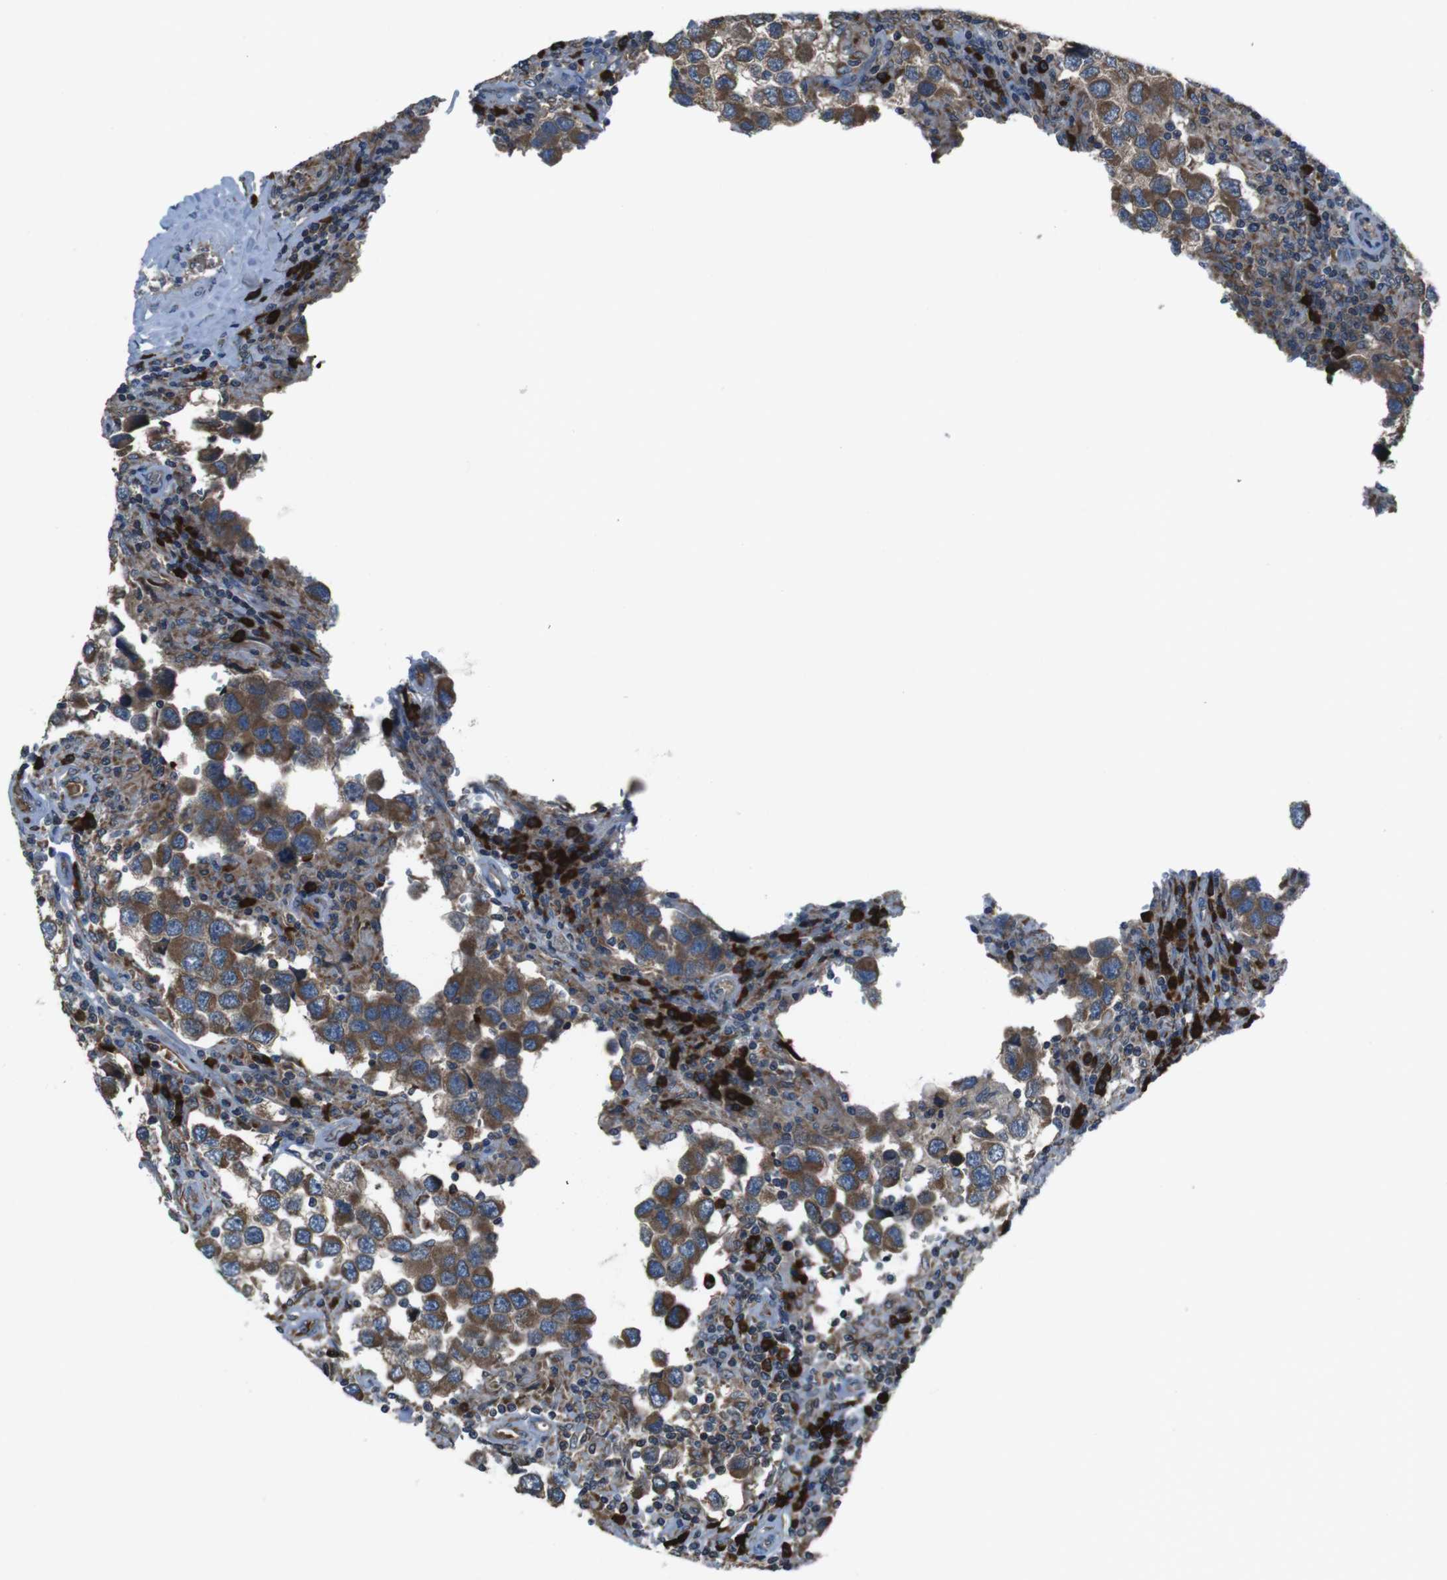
{"staining": {"intensity": "moderate", "quantity": ">75%", "location": "cytoplasmic/membranous"}, "tissue": "testis cancer", "cell_type": "Tumor cells", "image_type": "cancer", "snomed": [{"axis": "morphology", "description": "Carcinoma, Embryonal, NOS"}, {"axis": "topography", "description": "Testis"}], "caption": "Immunohistochemical staining of human testis cancer exhibits moderate cytoplasmic/membranous protein expression in approximately >75% of tumor cells.", "gene": "SSR3", "patient": {"sex": "male", "age": 21}}